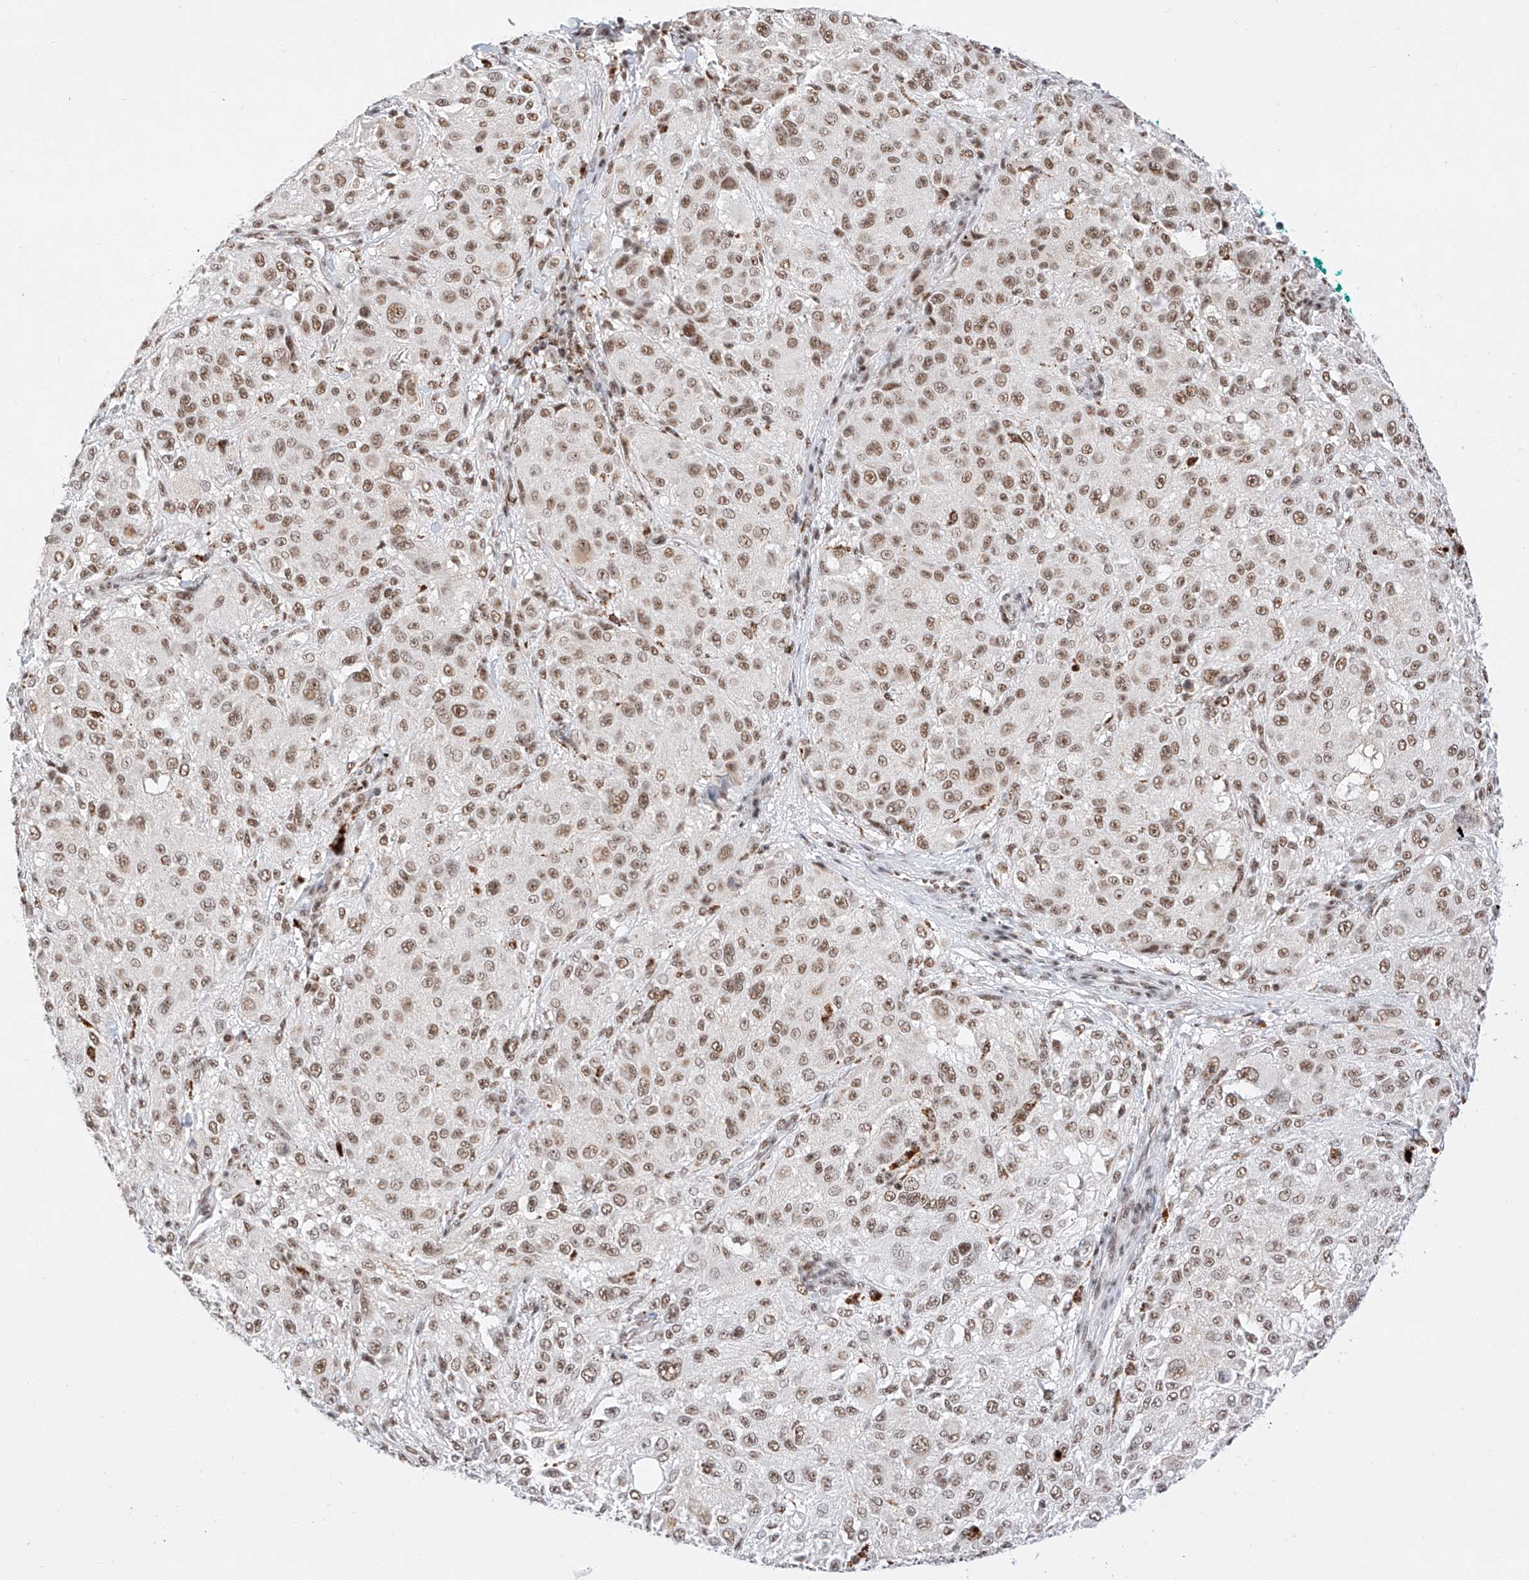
{"staining": {"intensity": "moderate", "quantity": ">75%", "location": "nuclear"}, "tissue": "melanoma", "cell_type": "Tumor cells", "image_type": "cancer", "snomed": [{"axis": "morphology", "description": "Necrosis, NOS"}, {"axis": "morphology", "description": "Malignant melanoma, NOS"}, {"axis": "topography", "description": "Skin"}], "caption": "An IHC micrograph of neoplastic tissue is shown. Protein staining in brown labels moderate nuclear positivity in malignant melanoma within tumor cells.", "gene": "NRF1", "patient": {"sex": "female", "age": 87}}